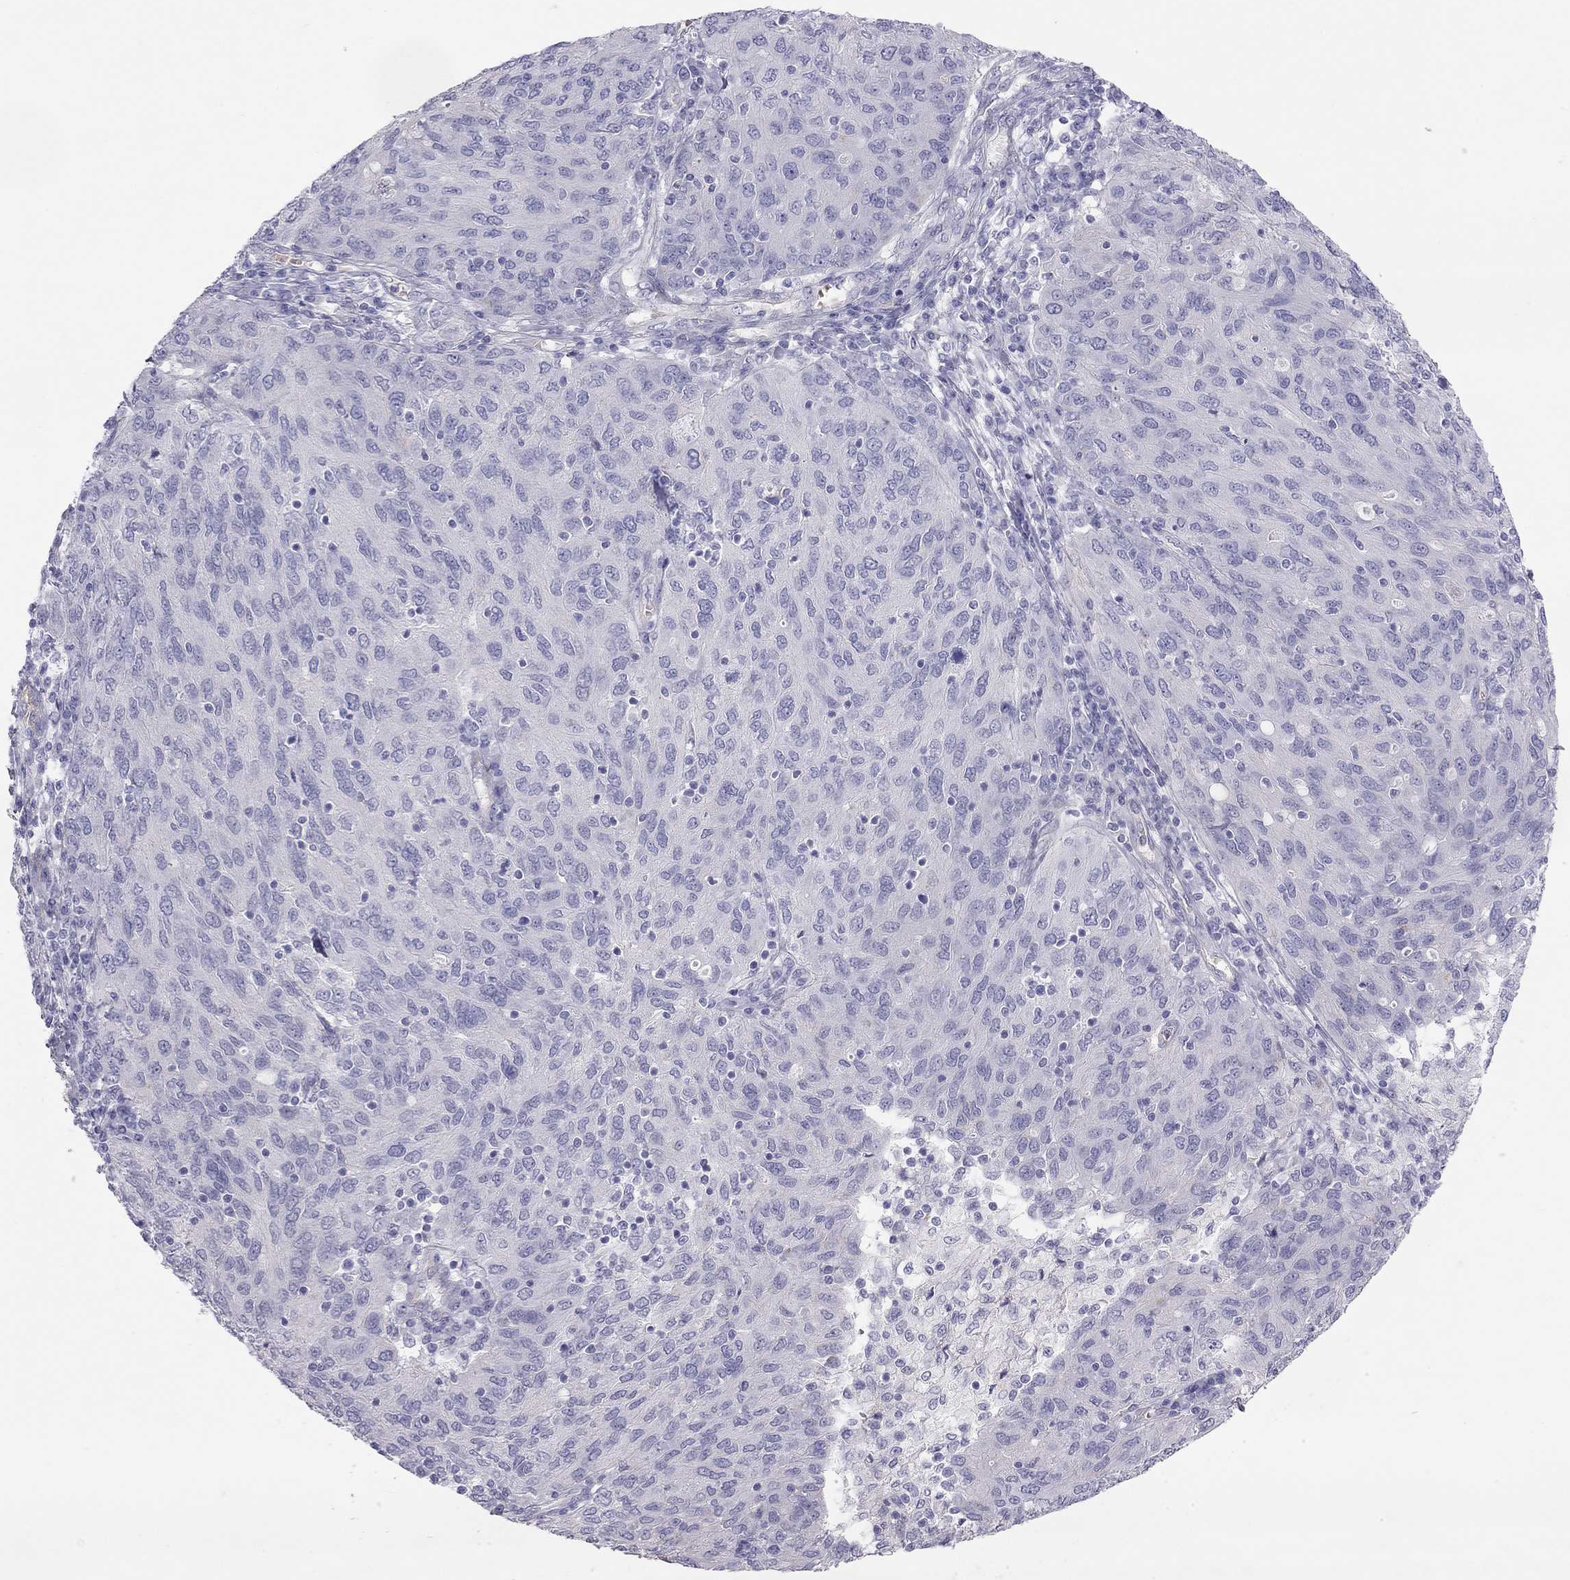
{"staining": {"intensity": "negative", "quantity": "none", "location": "none"}, "tissue": "ovarian cancer", "cell_type": "Tumor cells", "image_type": "cancer", "snomed": [{"axis": "morphology", "description": "Carcinoma, endometroid"}, {"axis": "topography", "description": "Ovary"}], "caption": "Tumor cells are negative for protein expression in human endometroid carcinoma (ovarian).", "gene": "TDRD6", "patient": {"sex": "female", "age": 50}}